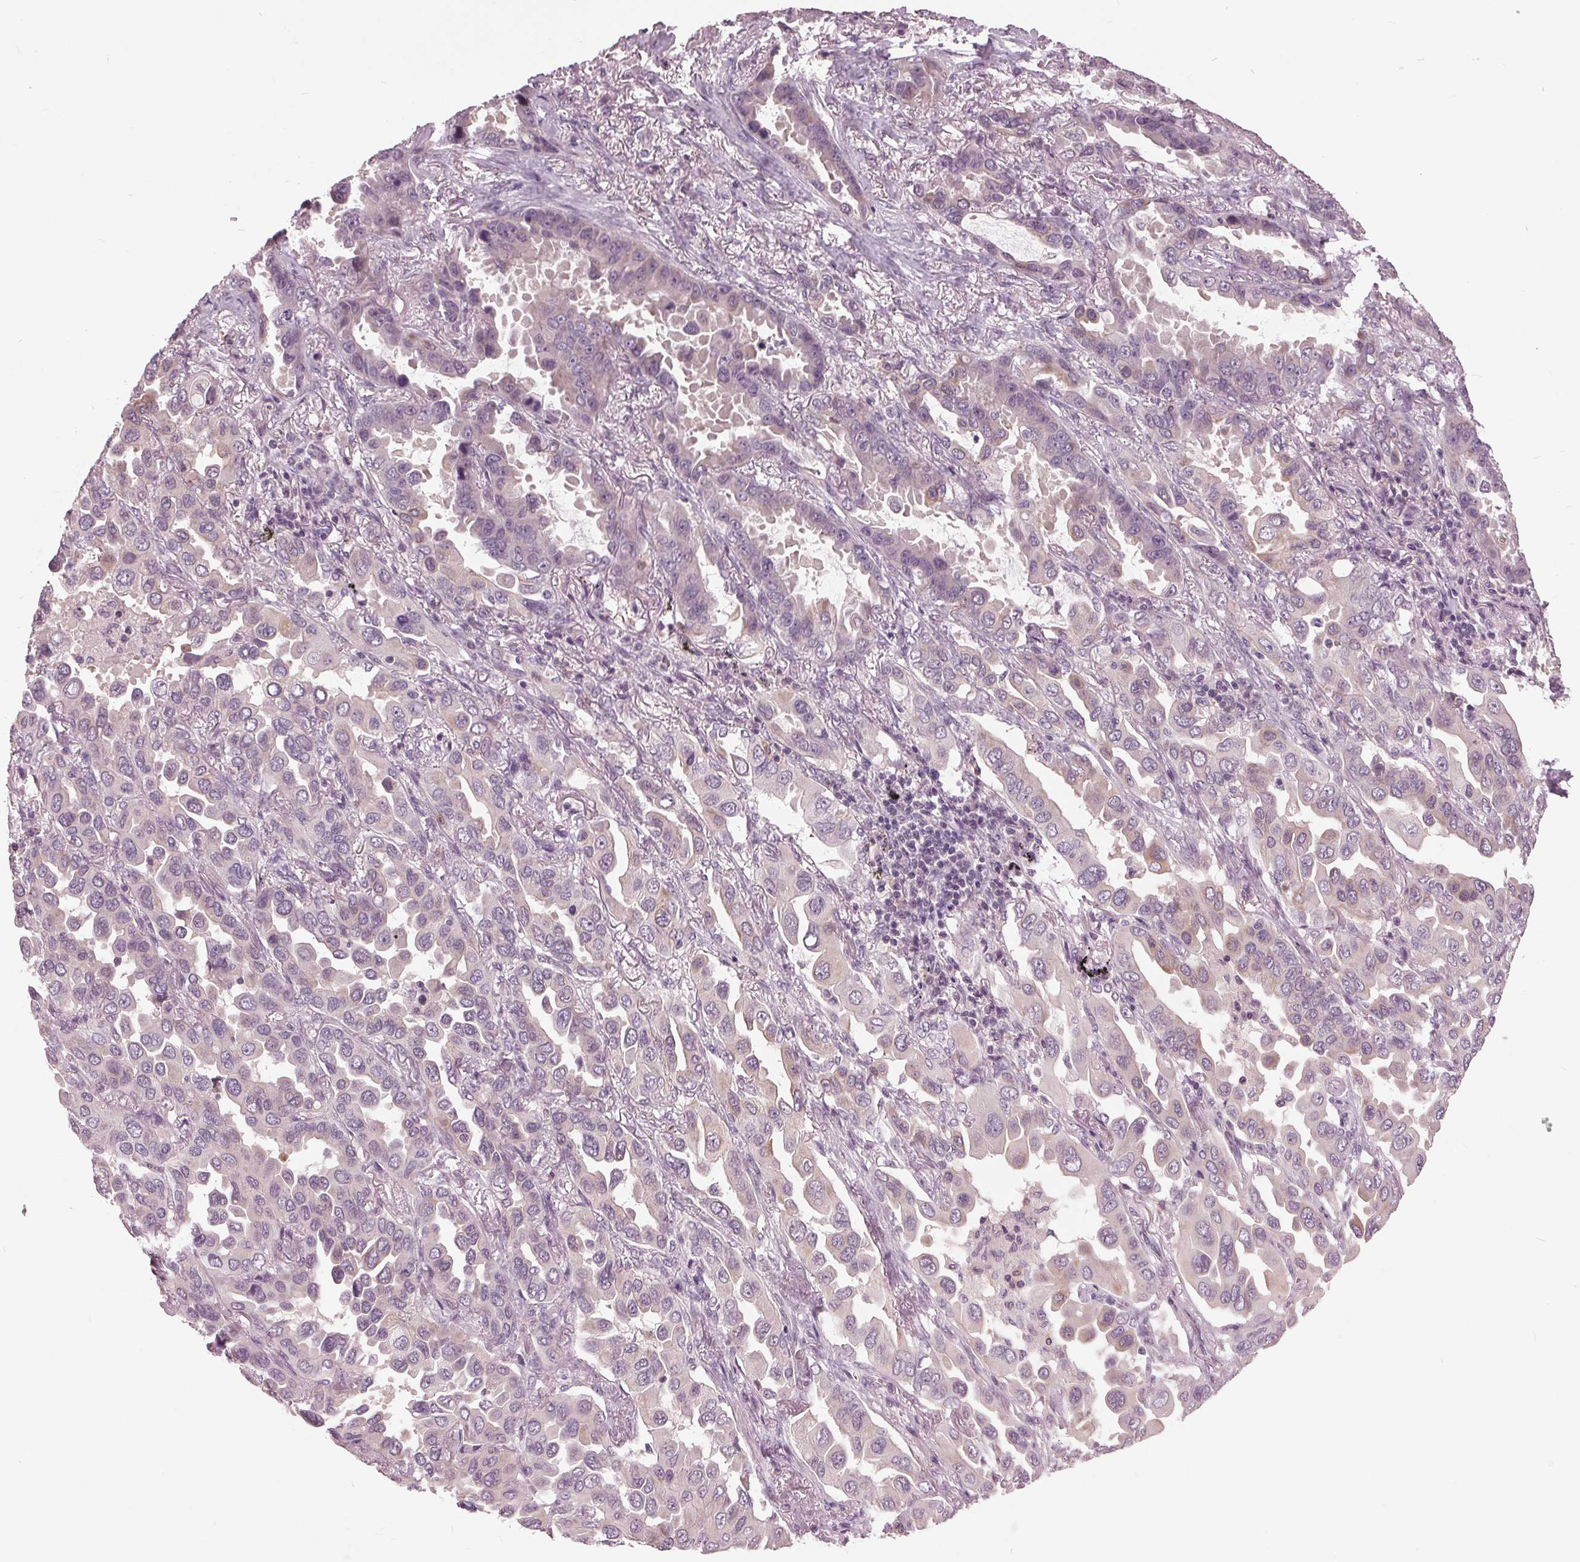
{"staining": {"intensity": "negative", "quantity": "none", "location": "none"}, "tissue": "lung cancer", "cell_type": "Tumor cells", "image_type": "cancer", "snomed": [{"axis": "morphology", "description": "Adenocarcinoma, NOS"}, {"axis": "topography", "description": "Lung"}], "caption": "Immunohistochemical staining of human adenocarcinoma (lung) shows no significant staining in tumor cells.", "gene": "SIGLEC6", "patient": {"sex": "male", "age": 64}}